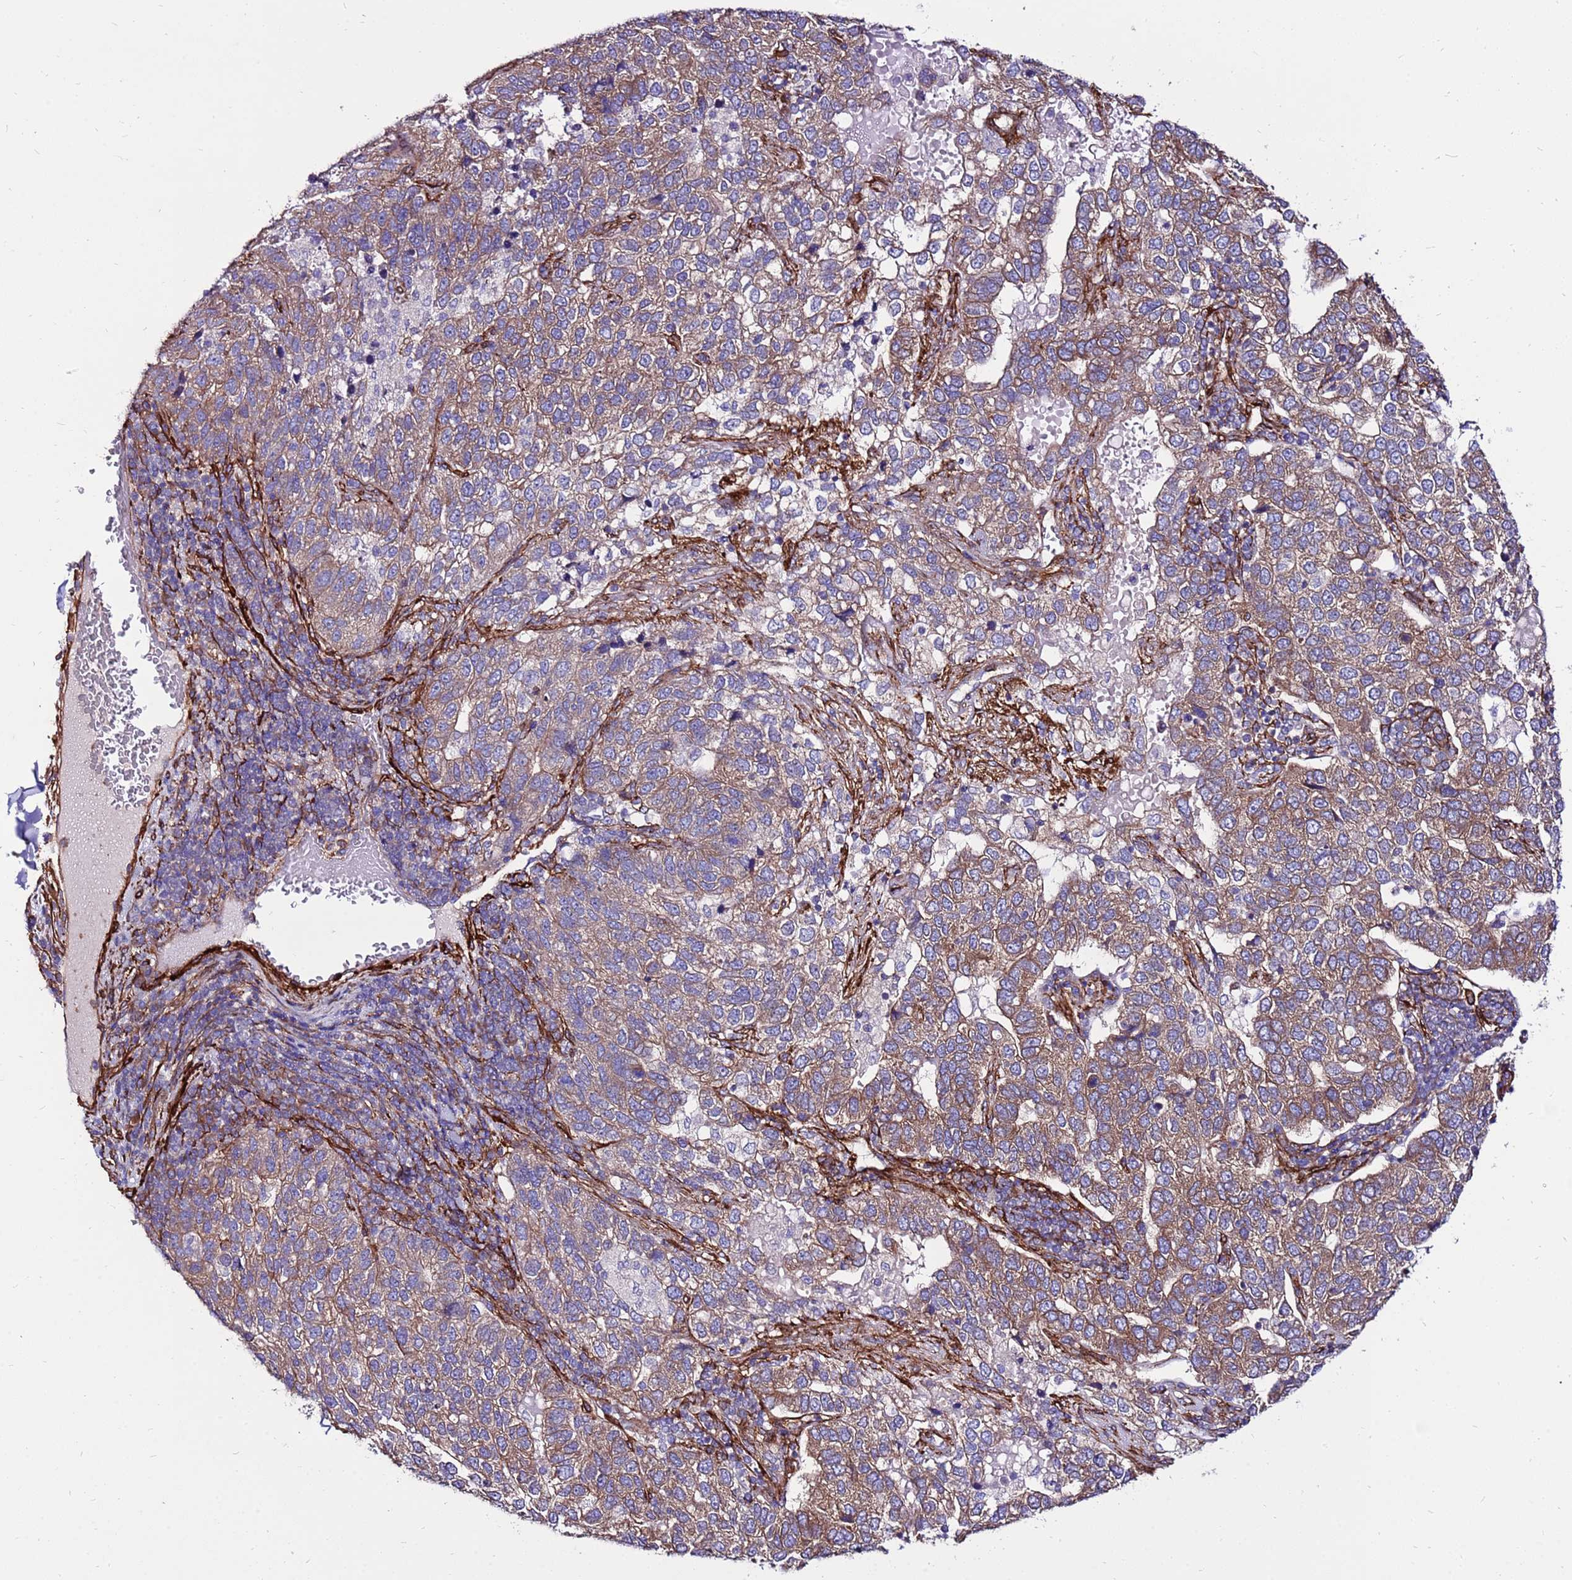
{"staining": {"intensity": "moderate", "quantity": ">75%", "location": "cytoplasmic/membranous"}, "tissue": "pancreatic cancer", "cell_type": "Tumor cells", "image_type": "cancer", "snomed": [{"axis": "morphology", "description": "Adenocarcinoma, NOS"}, {"axis": "topography", "description": "Pancreas"}], "caption": "Immunohistochemistry (IHC) micrograph of neoplastic tissue: adenocarcinoma (pancreatic) stained using immunohistochemistry demonstrates medium levels of moderate protein expression localized specifically in the cytoplasmic/membranous of tumor cells, appearing as a cytoplasmic/membranous brown color.", "gene": "EI24", "patient": {"sex": "female", "age": 61}}